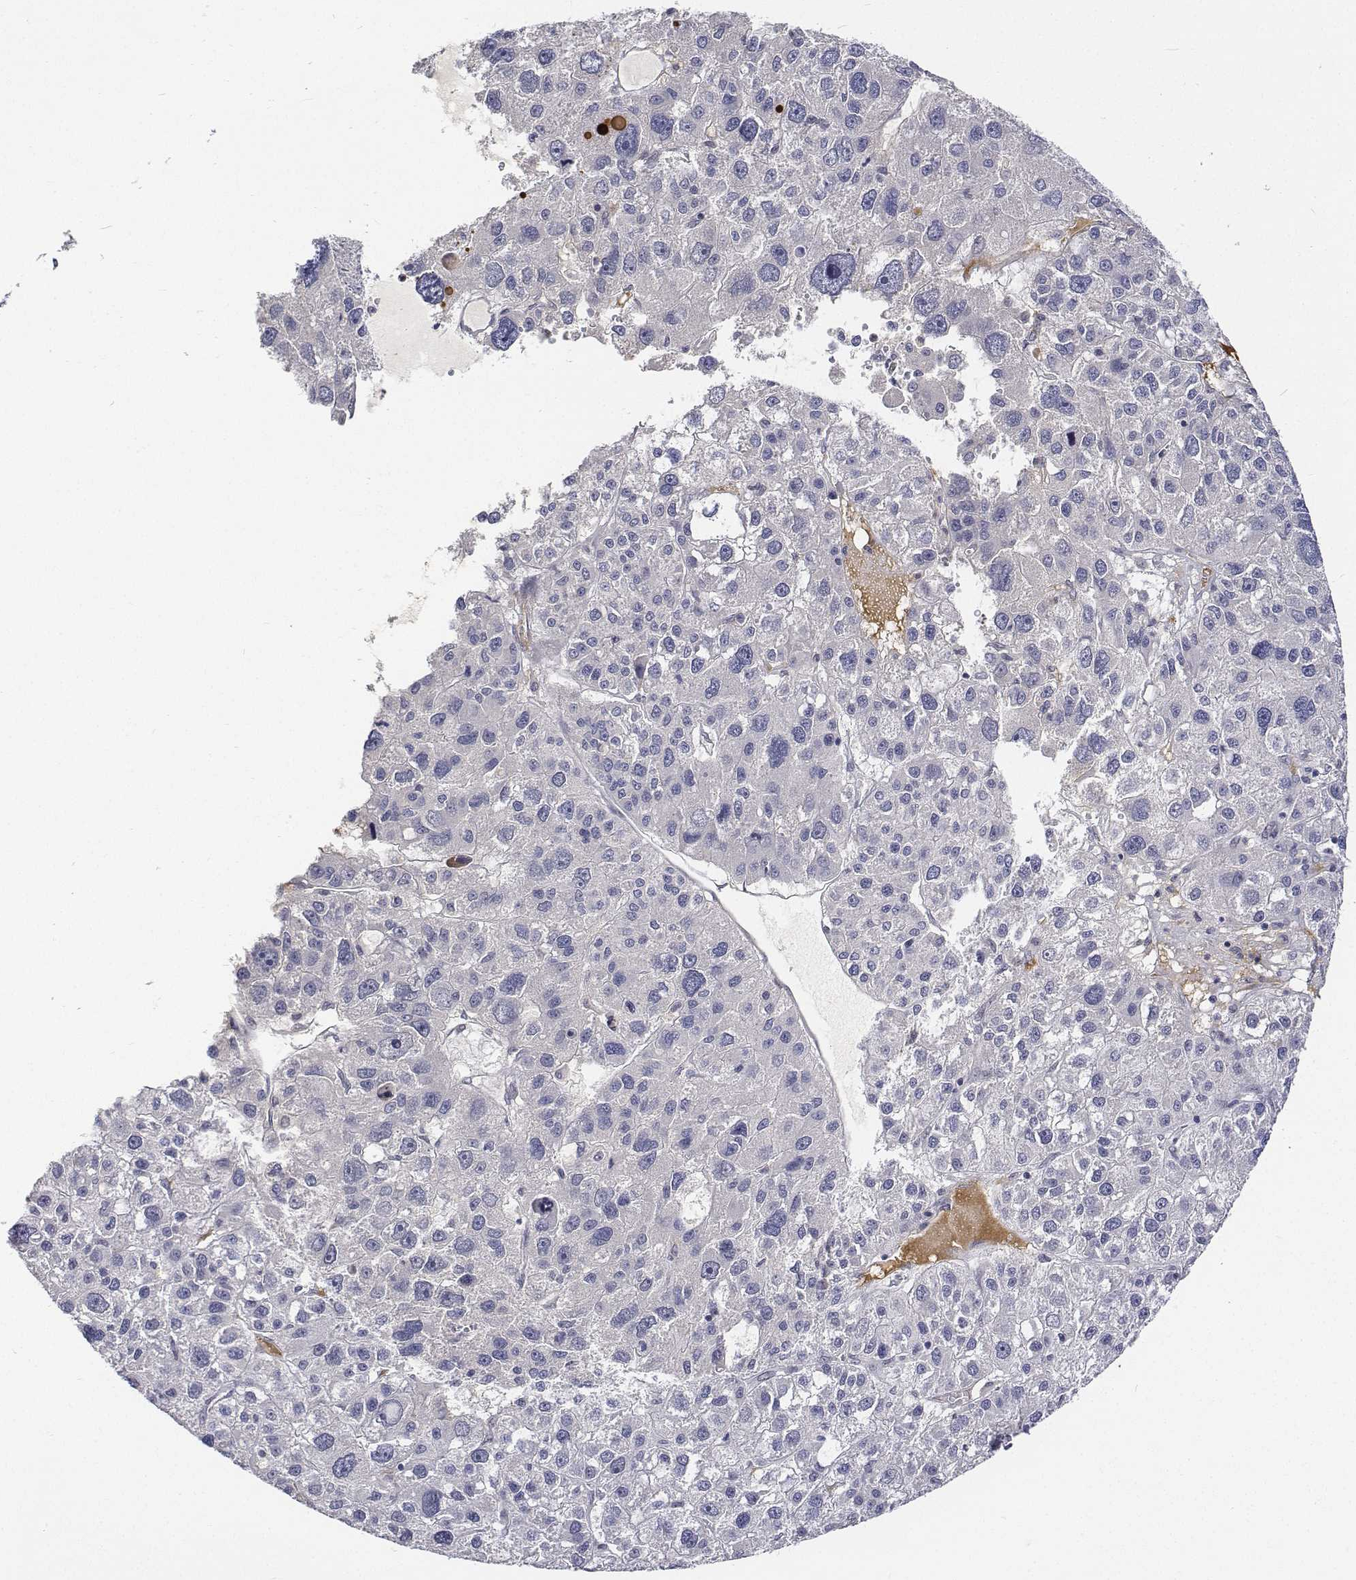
{"staining": {"intensity": "negative", "quantity": "none", "location": "none"}, "tissue": "liver cancer", "cell_type": "Tumor cells", "image_type": "cancer", "snomed": [{"axis": "morphology", "description": "Carcinoma, Hepatocellular, NOS"}, {"axis": "topography", "description": "Liver"}], "caption": "Liver cancer was stained to show a protein in brown. There is no significant positivity in tumor cells.", "gene": "ATRX", "patient": {"sex": "male", "age": 73}}